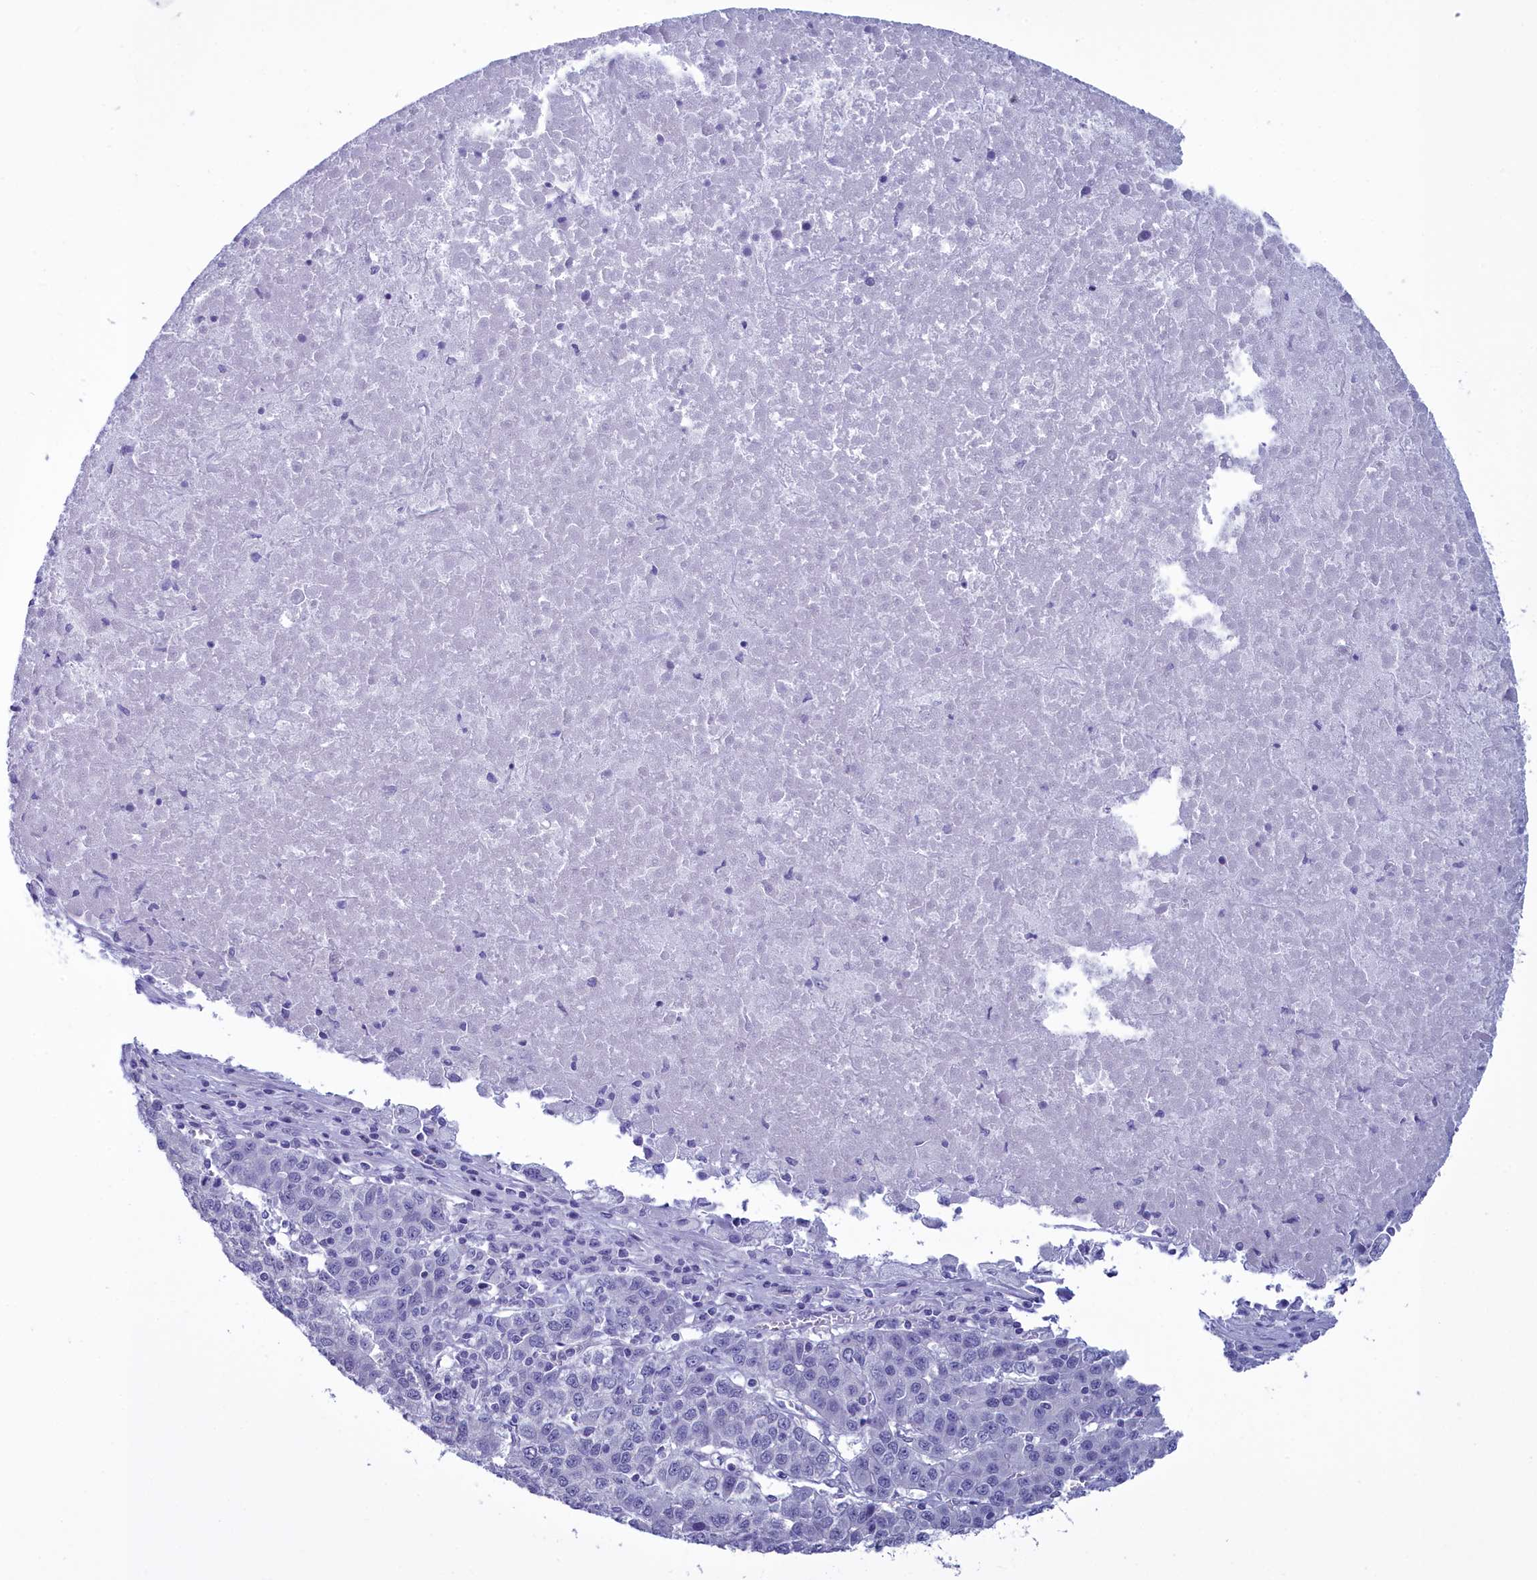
{"staining": {"intensity": "negative", "quantity": "none", "location": "none"}, "tissue": "liver cancer", "cell_type": "Tumor cells", "image_type": "cancer", "snomed": [{"axis": "morphology", "description": "Carcinoma, Hepatocellular, NOS"}, {"axis": "topography", "description": "Liver"}], "caption": "Immunohistochemistry image of neoplastic tissue: liver cancer stained with DAB (3,3'-diaminobenzidine) shows no significant protein positivity in tumor cells.", "gene": "MAP6", "patient": {"sex": "female", "age": 53}}